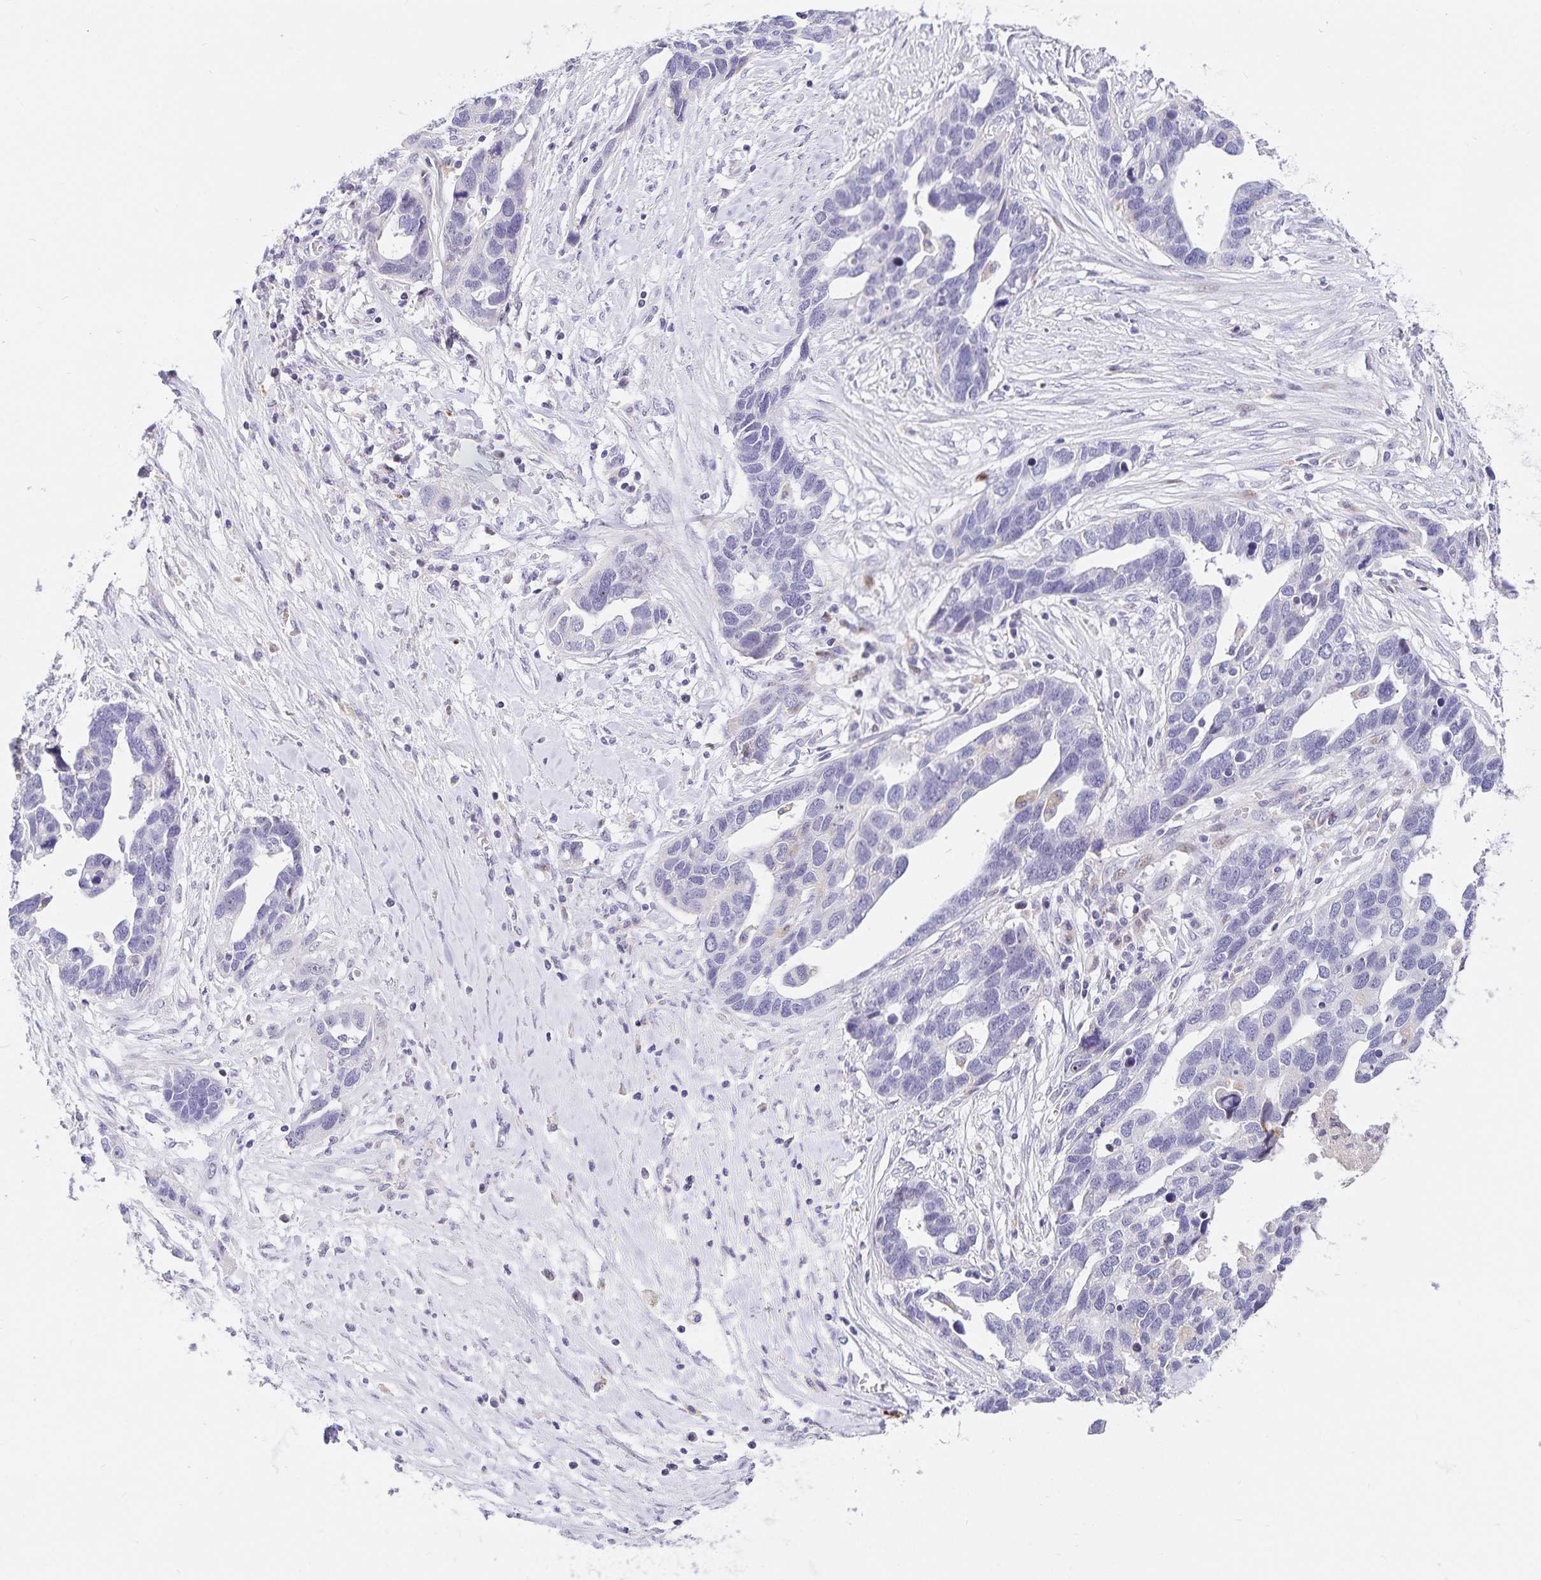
{"staining": {"intensity": "negative", "quantity": "none", "location": "none"}, "tissue": "ovarian cancer", "cell_type": "Tumor cells", "image_type": "cancer", "snomed": [{"axis": "morphology", "description": "Cystadenocarcinoma, serous, NOS"}, {"axis": "topography", "description": "Ovary"}], "caption": "Protein analysis of serous cystadenocarcinoma (ovarian) demonstrates no significant staining in tumor cells.", "gene": "KBTBD13", "patient": {"sex": "female", "age": 54}}